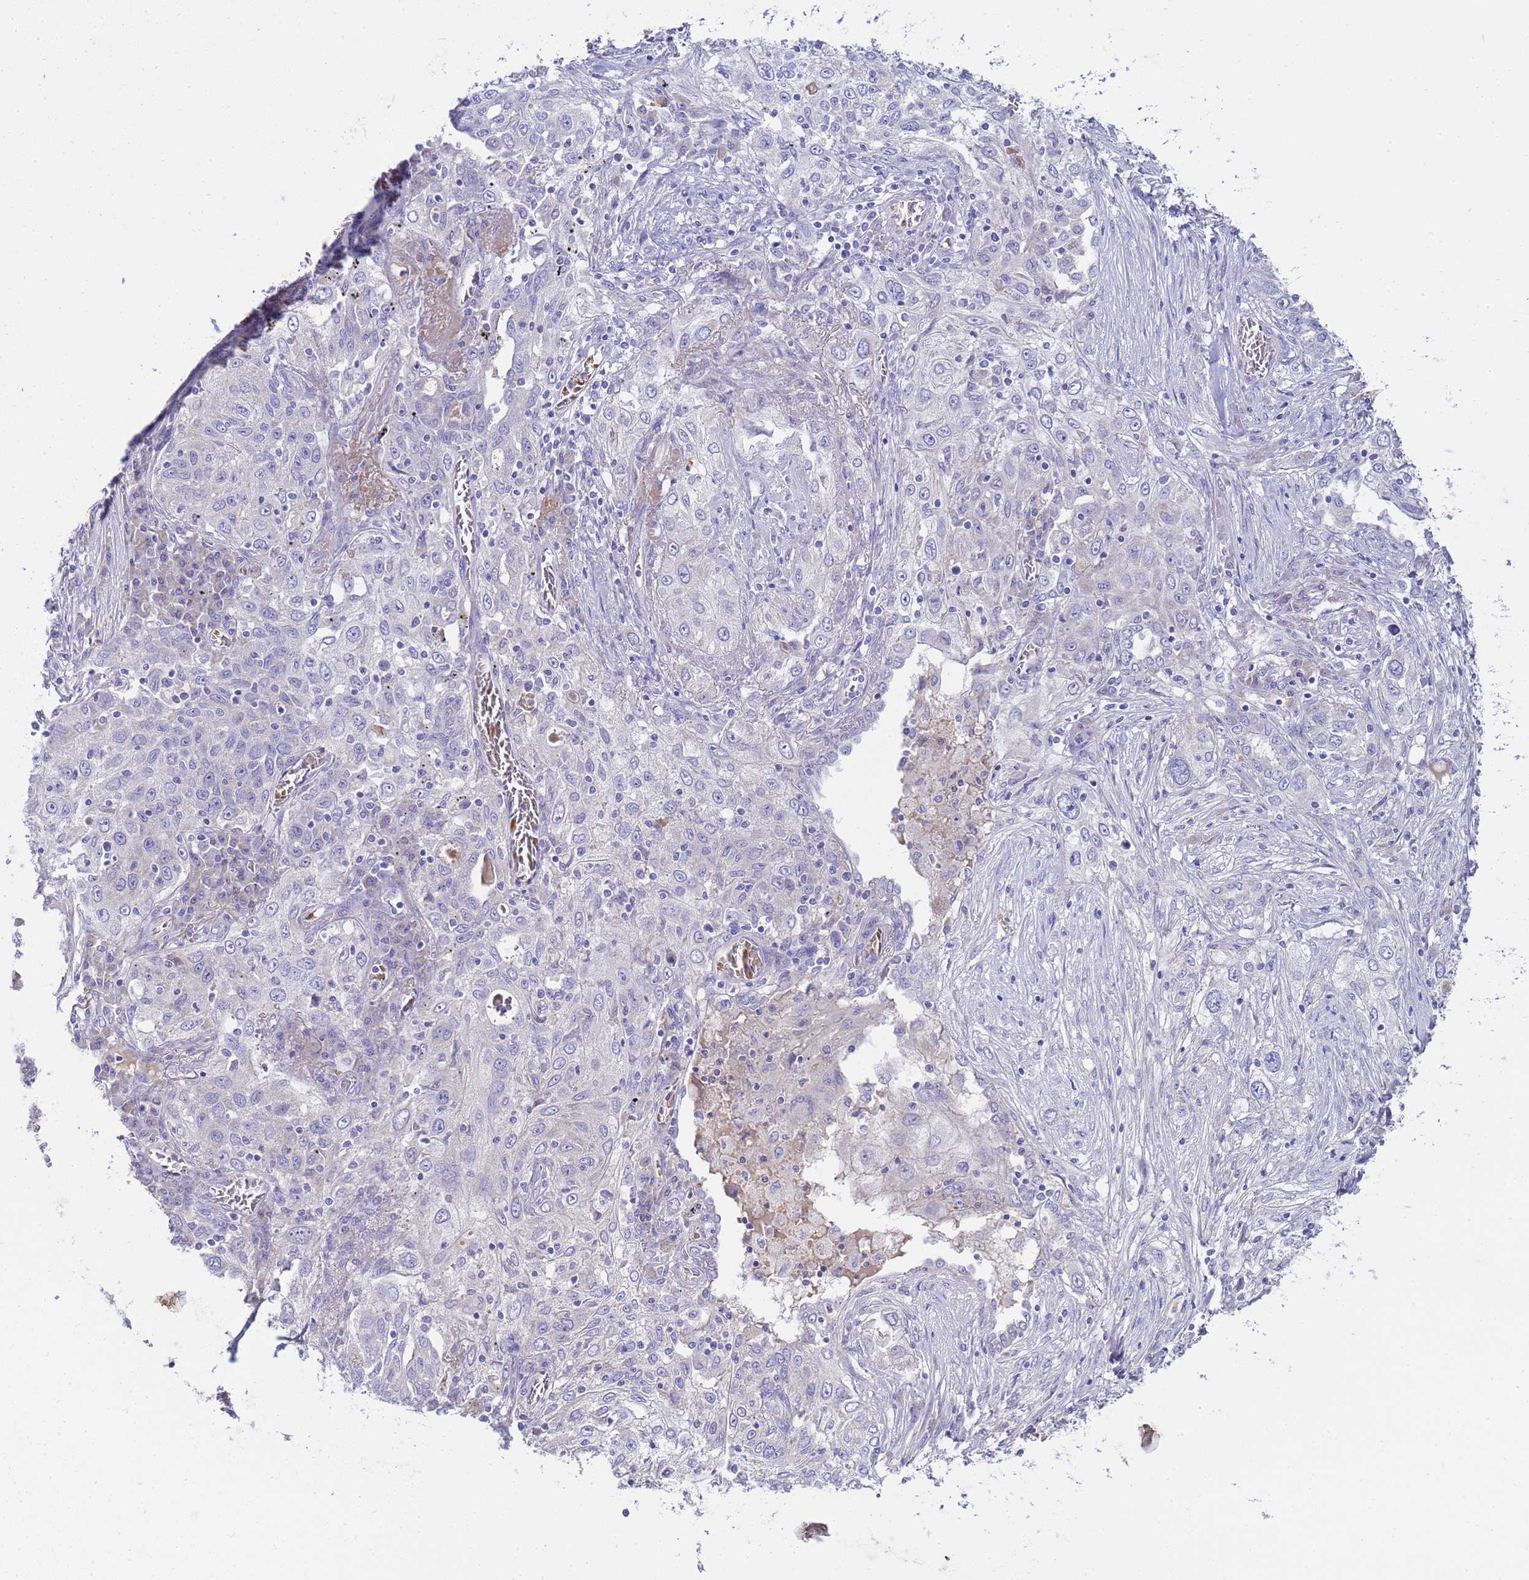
{"staining": {"intensity": "negative", "quantity": "none", "location": "none"}, "tissue": "lung cancer", "cell_type": "Tumor cells", "image_type": "cancer", "snomed": [{"axis": "morphology", "description": "Squamous cell carcinoma, NOS"}, {"axis": "topography", "description": "Lung"}], "caption": "Tumor cells are negative for brown protein staining in squamous cell carcinoma (lung).", "gene": "RIPPLY2", "patient": {"sex": "female", "age": 69}}